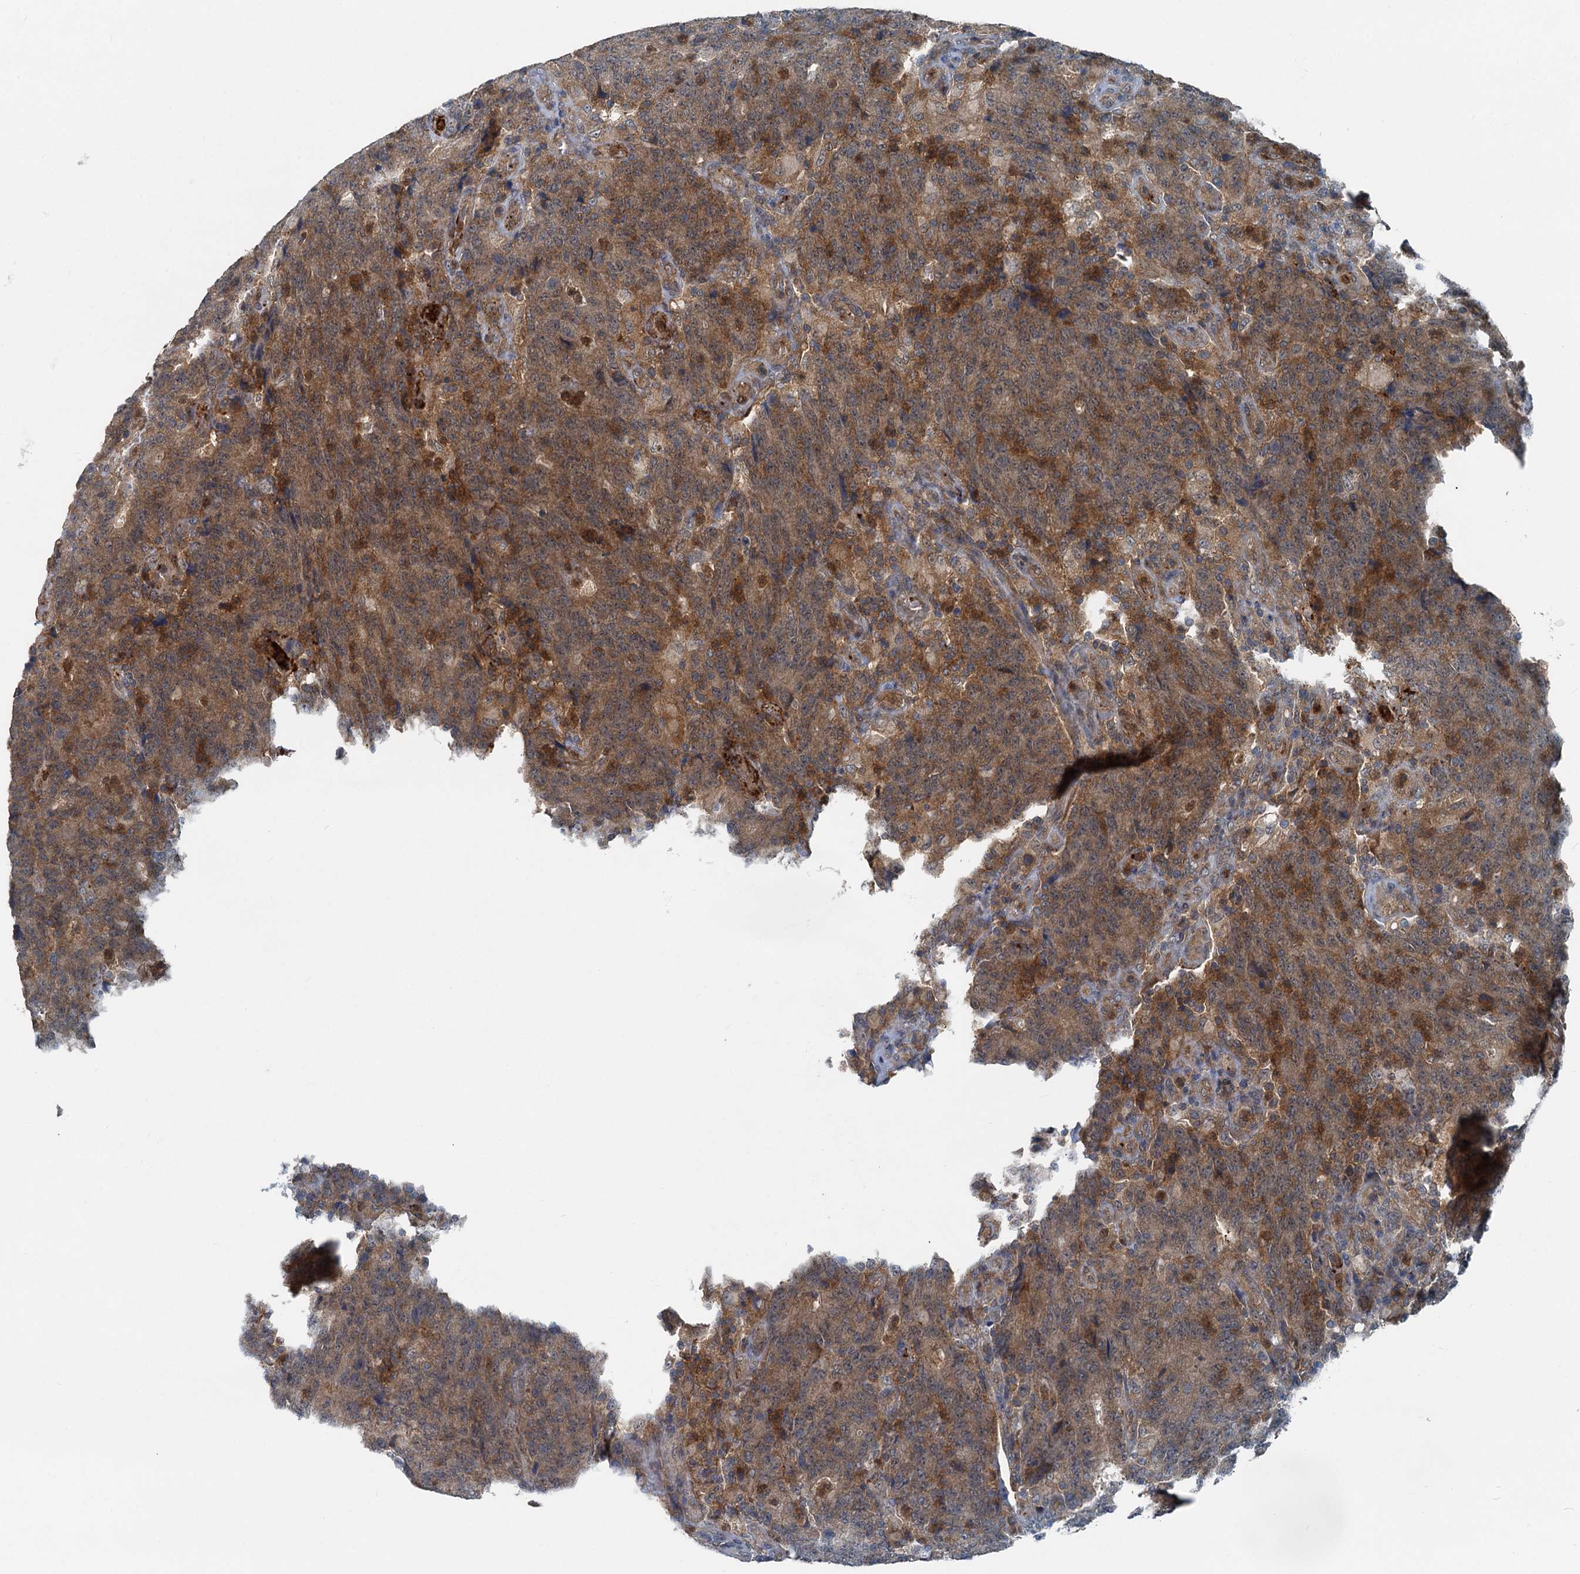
{"staining": {"intensity": "moderate", "quantity": ">75%", "location": "cytoplasmic/membranous"}, "tissue": "colorectal cancer", "cell_type": "Tumor cells", "image_type": "cancer", "snomed": [{"axis": "morphology", "description": "Adenocarcinoma, NOS"}, {"axis": "topography", "description": "Colon"}], "caption": "Protein expression analysis of human colorectal adenocarcinoma reveals moderate cytoplasmic/membranous expression in about >75% of tumor cells.", "gene": "GCLM", "patient": {"sex": "female", "age": 75}}